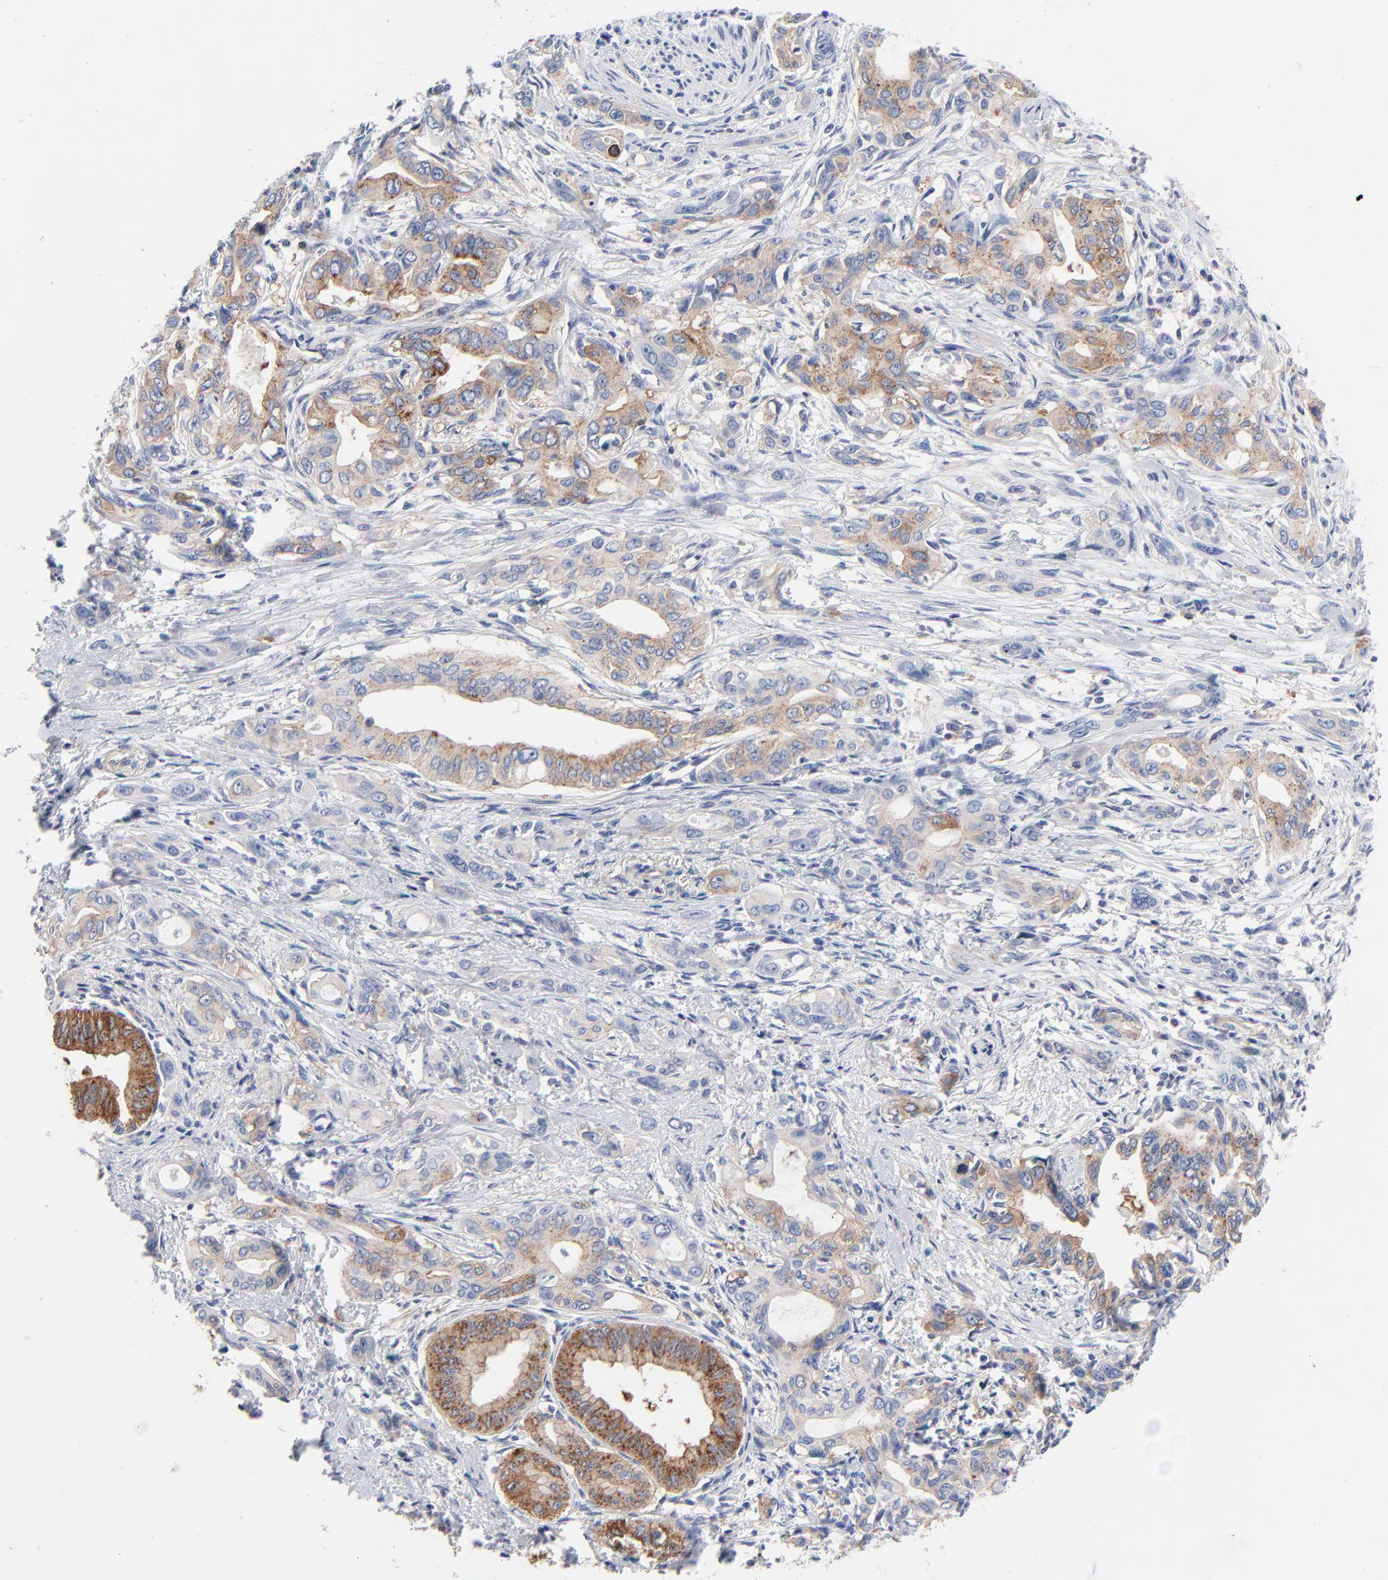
{"staining": {"intensity": "moderate", "quantity": ">75%", "location": "cytoplasmic/membranous"}, "tissue": "pancreatic cancer", "cell_type": "Tumor cells", "image_type": "cancer", "snomed": [{"axis": "morphology", "description": "Adenocarcinoma, NOS"}, {"axis": "topography", "description": "Pancreas"}], "caption": "DAB (3,3'-diaminobenzidine) immunohistochemical staining of adenocarcinoma (pancreatic) shows moderate cytoplasmic/membranous protein positivity in about >75% of tumor cells.", "gene": "CD2AP", "patient": {"sex": "female", "age": 60}}